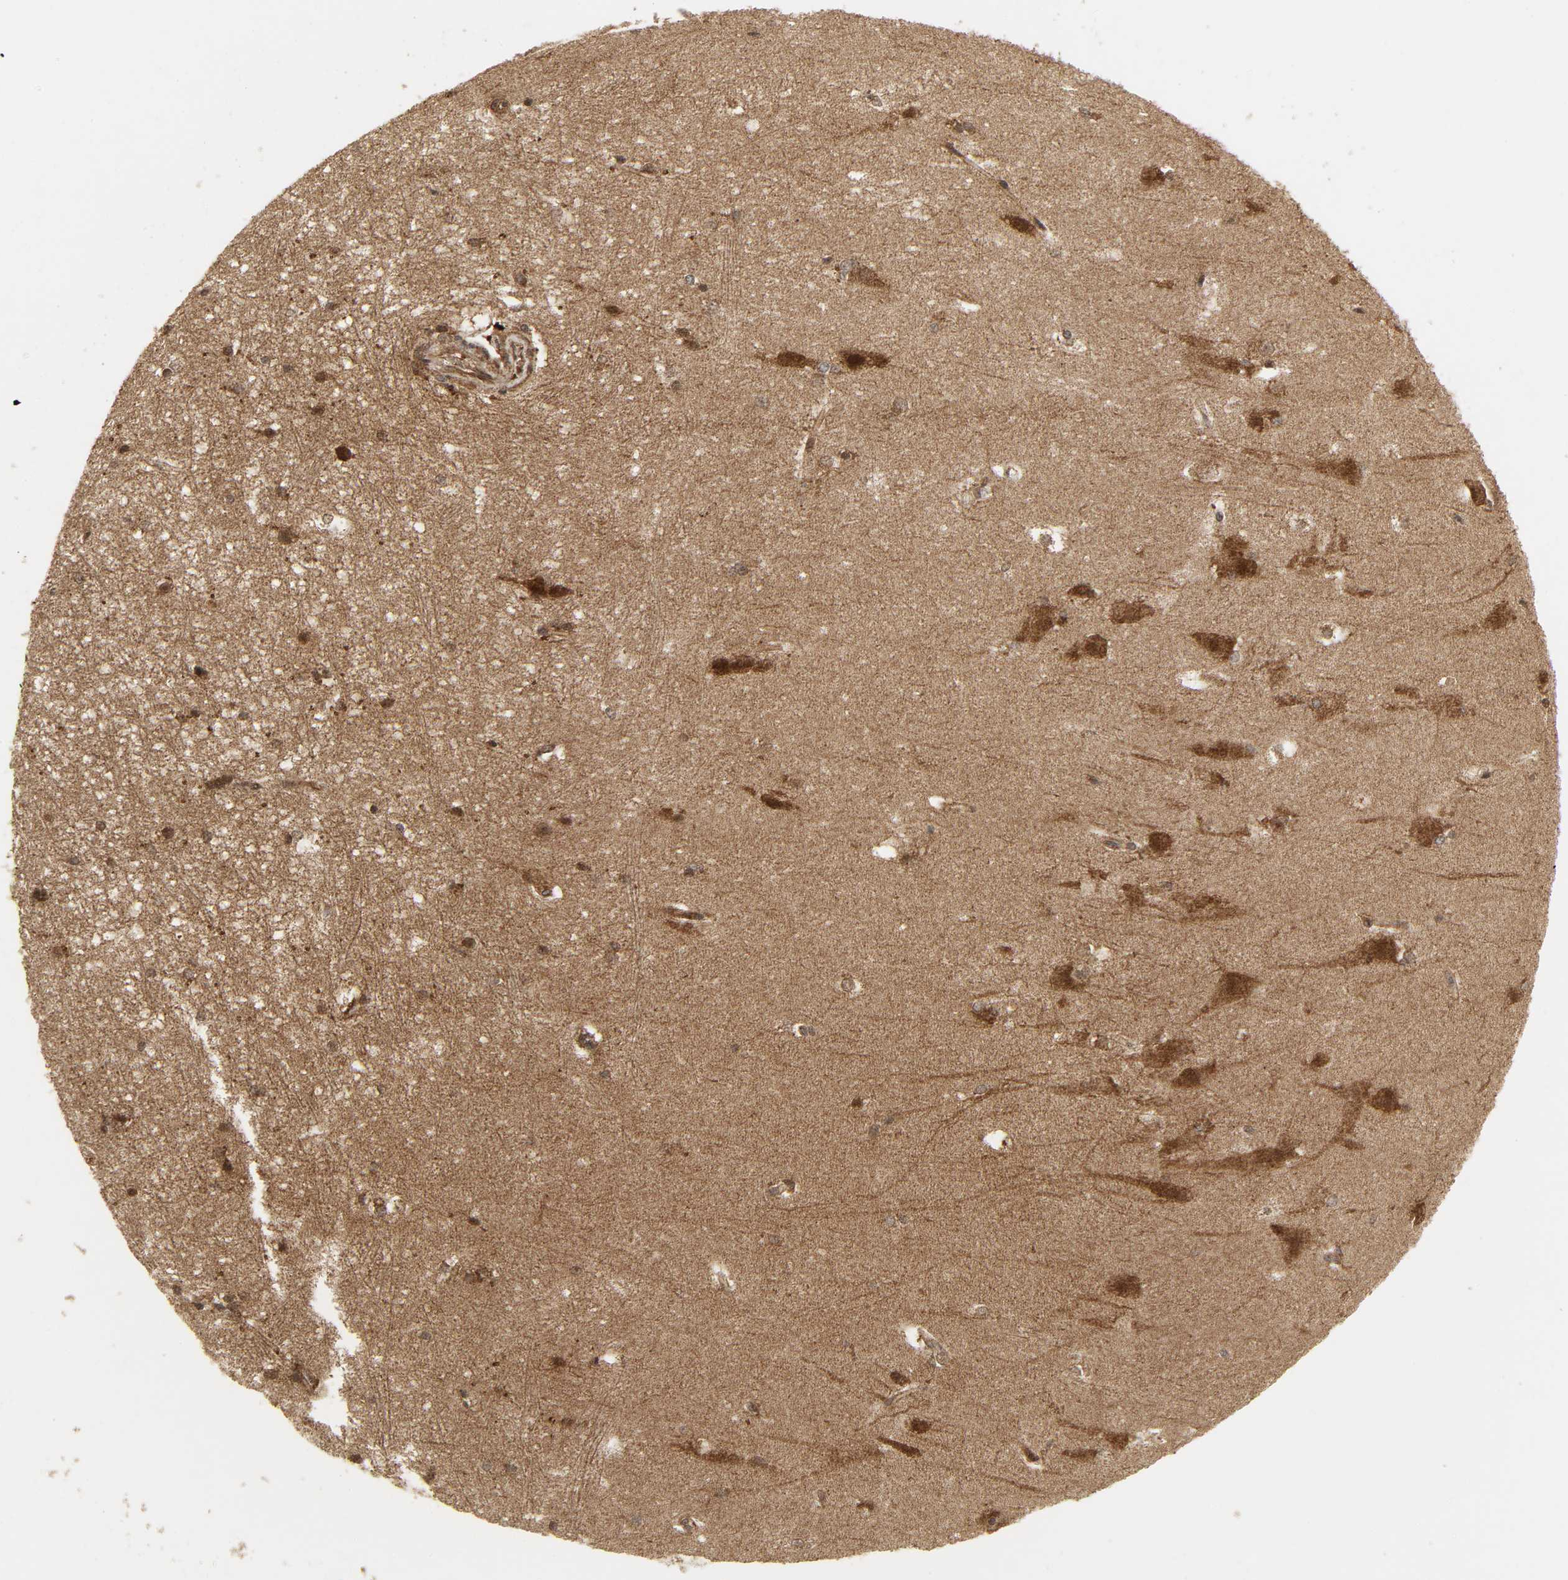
{"staining": {"intensity": "moderate", "quantity": ">75%", "location": "cytoplasmic/membranous"}, "tissue": "hippocampus", "cell_type": "Glial cells", "image_type": "normal", "snomed": [{"axis": "morphology", "description": "Normal tissue, NOS"}, {"axis": "topography", "description": "Hippocampus"}], "caption": "Brown immunohistochemical staining in benign human hippocampus demonstrates moderate cytoplasmic/membranous staining in approximately >75% of glial cells. The protein of interest is stained brown, and the nuclei are stained in blue (DAB IHC with brightfield microscopy, high magnification).", "gene": "CHUK", "patient": {"sex": "female", "age": 19}}